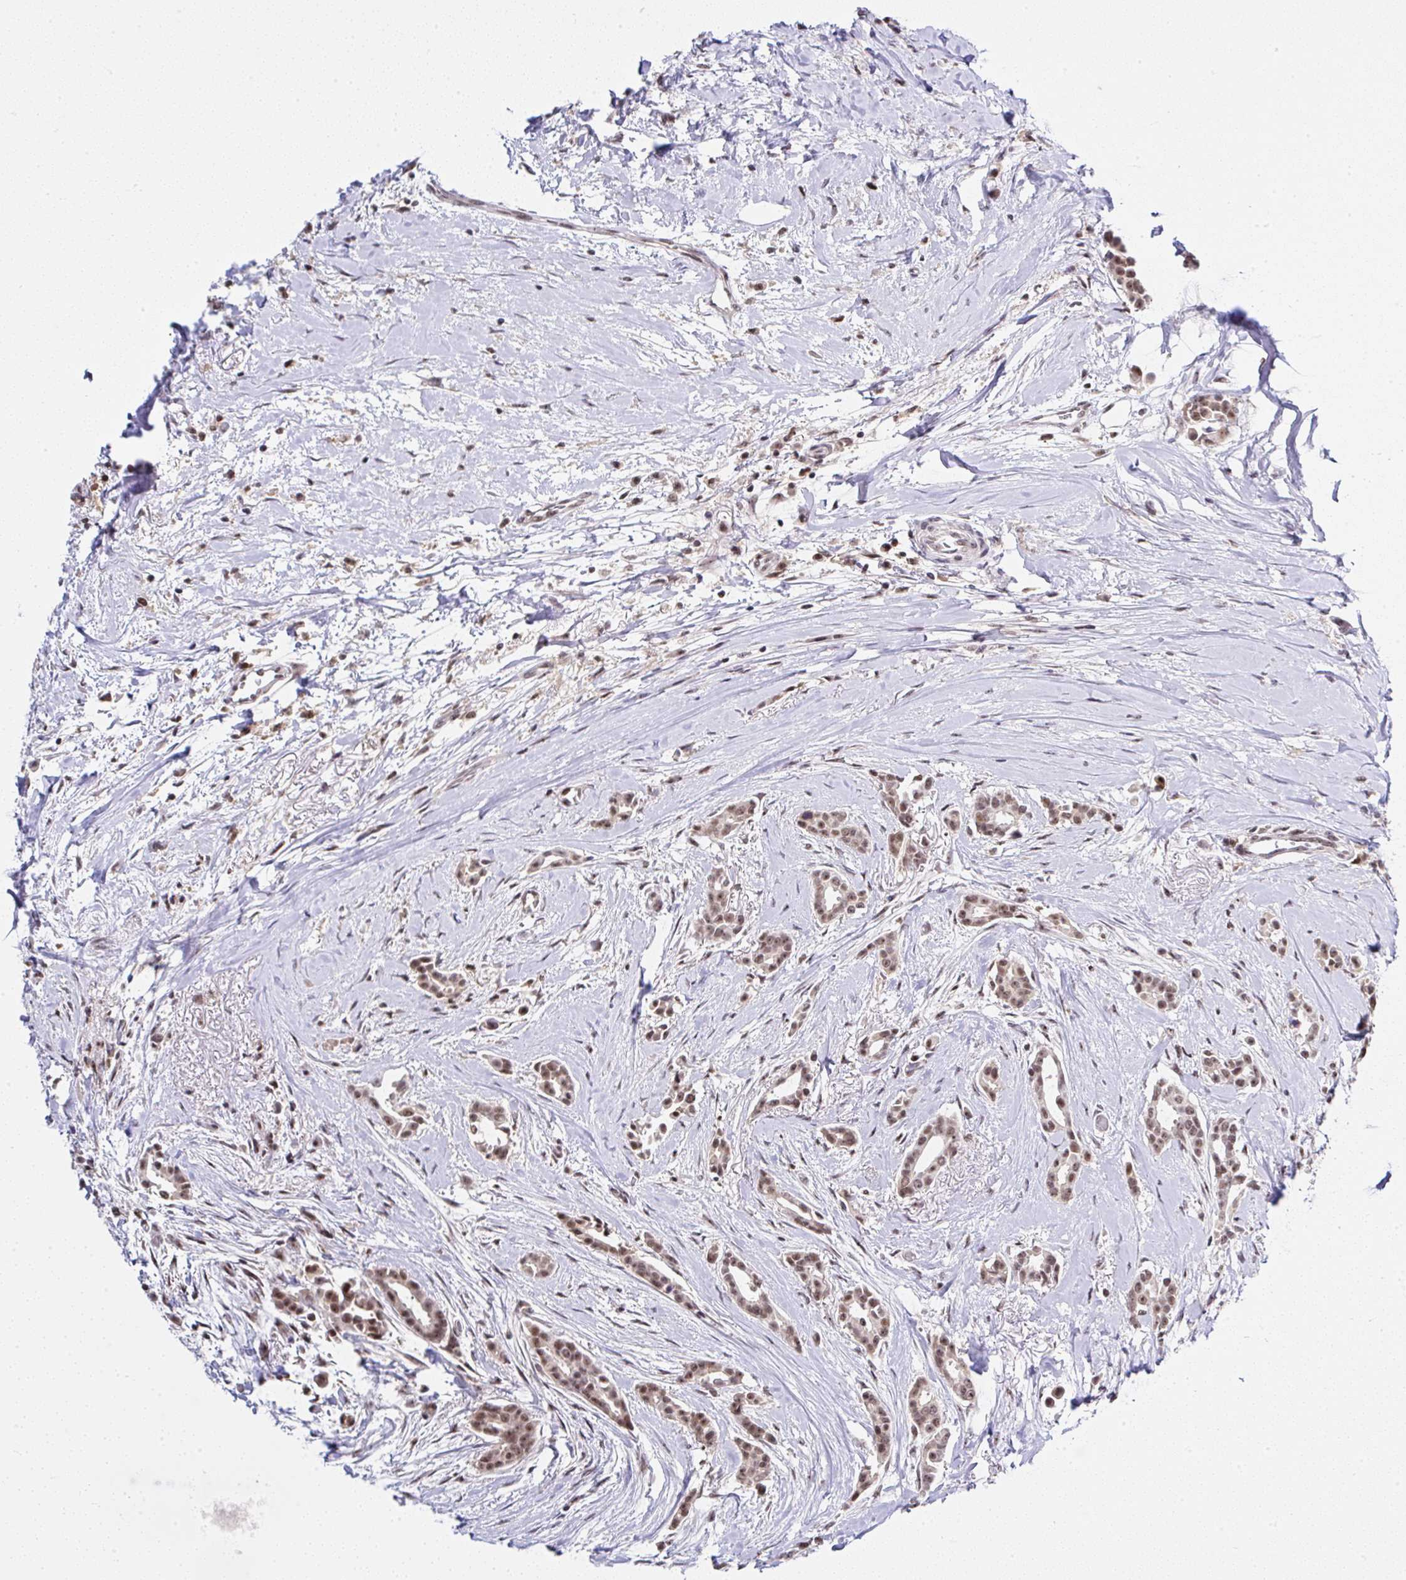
{"staining": {"intensity": "moderate", "quantity": ">75%", "location": "nuclear"}, "tissue": "breast cancer", "cell_type": "Tumor cells", "image_type": "cancer", "snomed": [{"axis": "morphology", "description": "Duct carcinoma"}, {"axis": "topography", "description": "Breast"}], "caption": "DAB (3,3'-diaminobenzidine) immunohistochemical staining of human breast infiltrating ductal carcinoma demonstrates moderate nuclear protein positivity in about >75% of tumor cells. (DAB (3,3'-diaminobenzidine) IHC, brown staining for protein, blue staining for nuclei).", "gene": "PTPN2", "patient": {"sex": "female", "age": 64}}